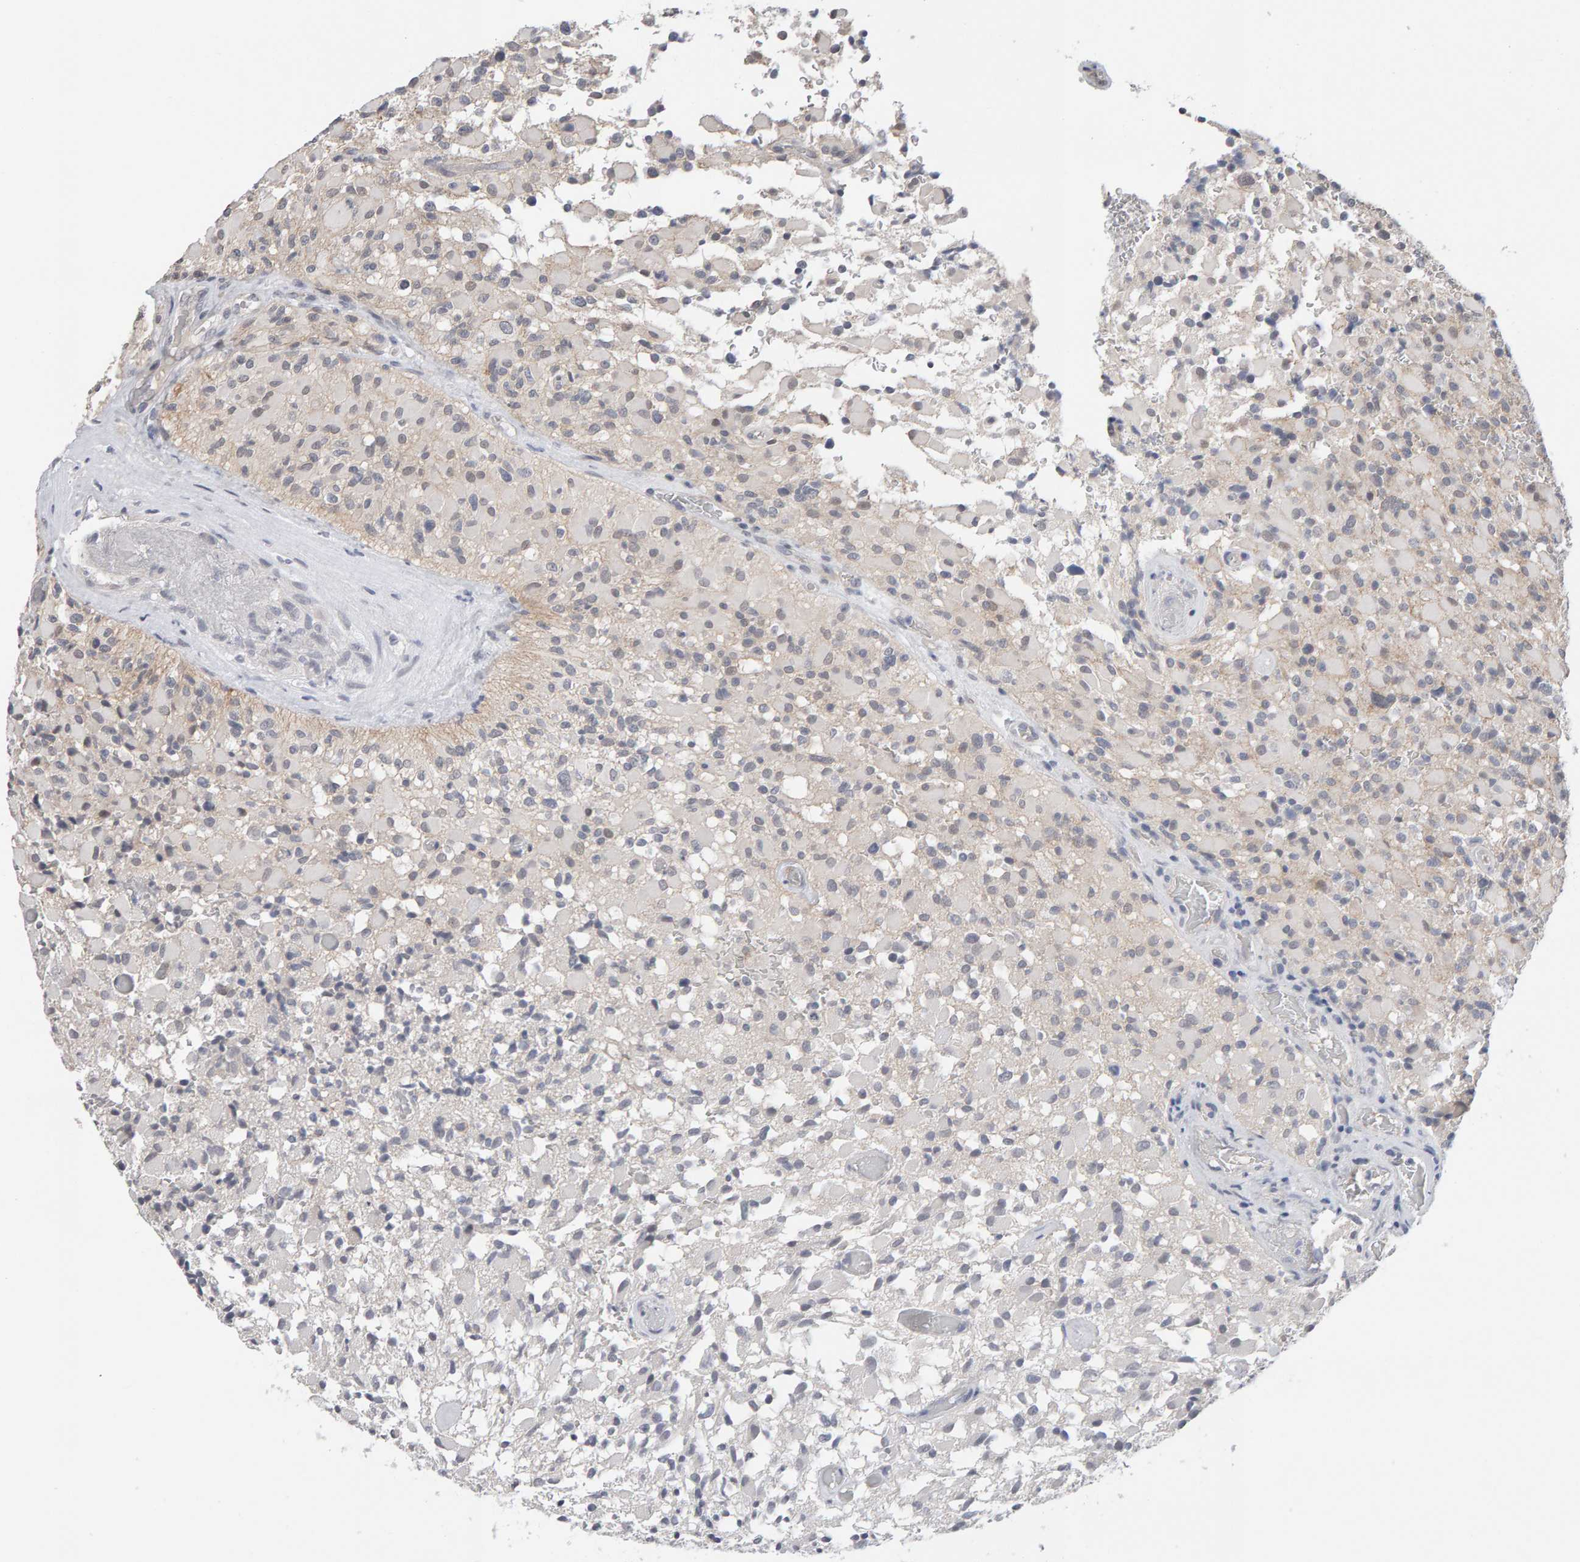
{"staining": {"intensity": "negative", "quantity": "none", "location": "none"}, "tissue": "glioma", "cell_type": "Tumor cells", "image_type": "cancer", "snomed": [{"axis": "morphology", "description": "Glioma, malignant, High grade"}, {"axis": "topography", "description": "Brain"}], "caption": "An image of high-grade glioma (malignant) stained for a protein demonstrates no brown staining in tumor cells.", "gene": "HNF4A", "patient": {"sex": "male", "age": 71}}